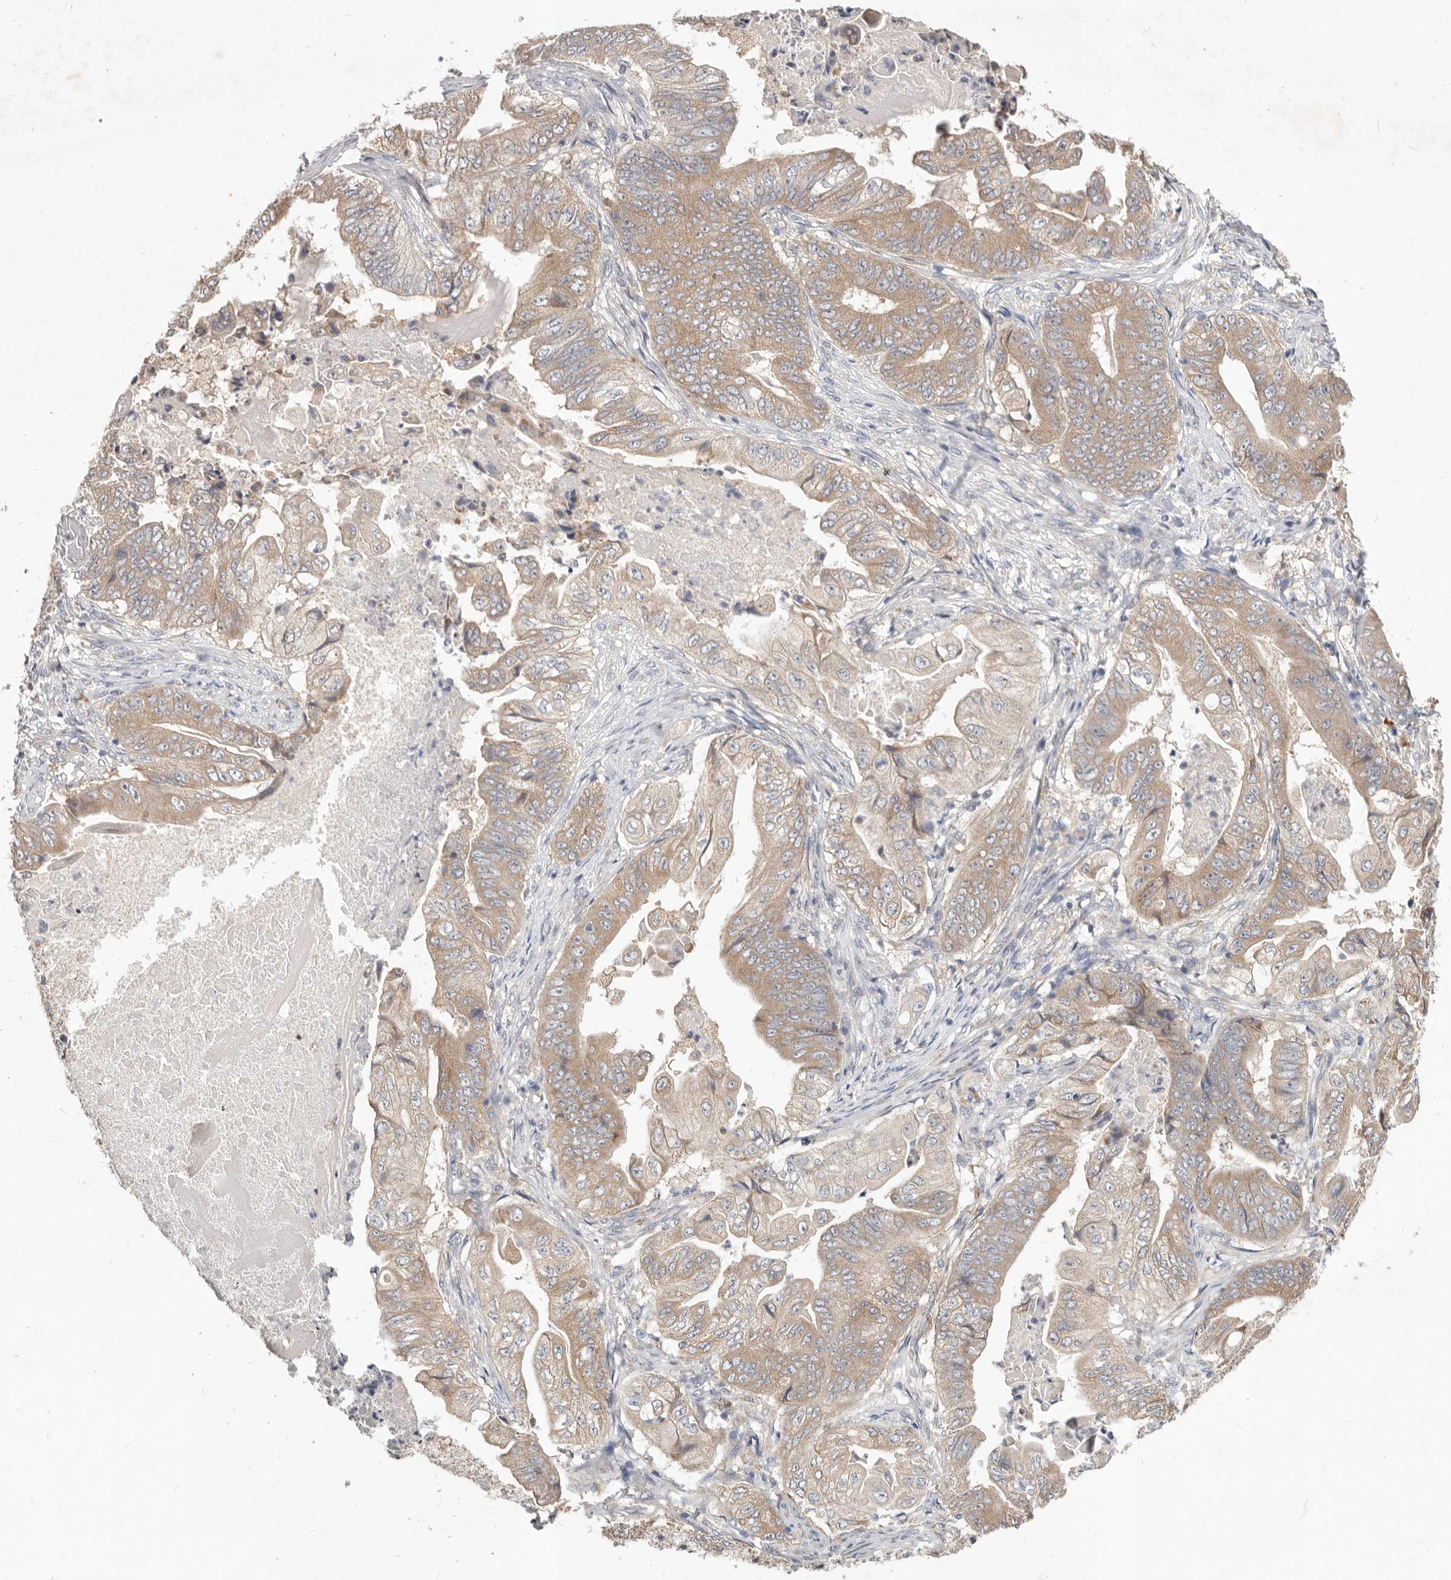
{"staining": {"intensity": "weak", "quantity": ">75%", "location": "cytoplasmic/membranous"}, "tissue": "stomach cancer", "cell_type": "Tumor cells", "image_type": "cancer", "snomed": [{"axis": "morphology", "description": "Adenocarcinoma, NOS"}, {"axis": "topography", "description": "Stomach"}], "caption": "A photomicrograph showing weak cytoplasmic/membranous staining in approximately >75% of tumor cells in stomach cancer, as visualized by brown immunohistochemical staining.", "gene": "WDR77", "patient": {"sex": "female", "age": 73}}